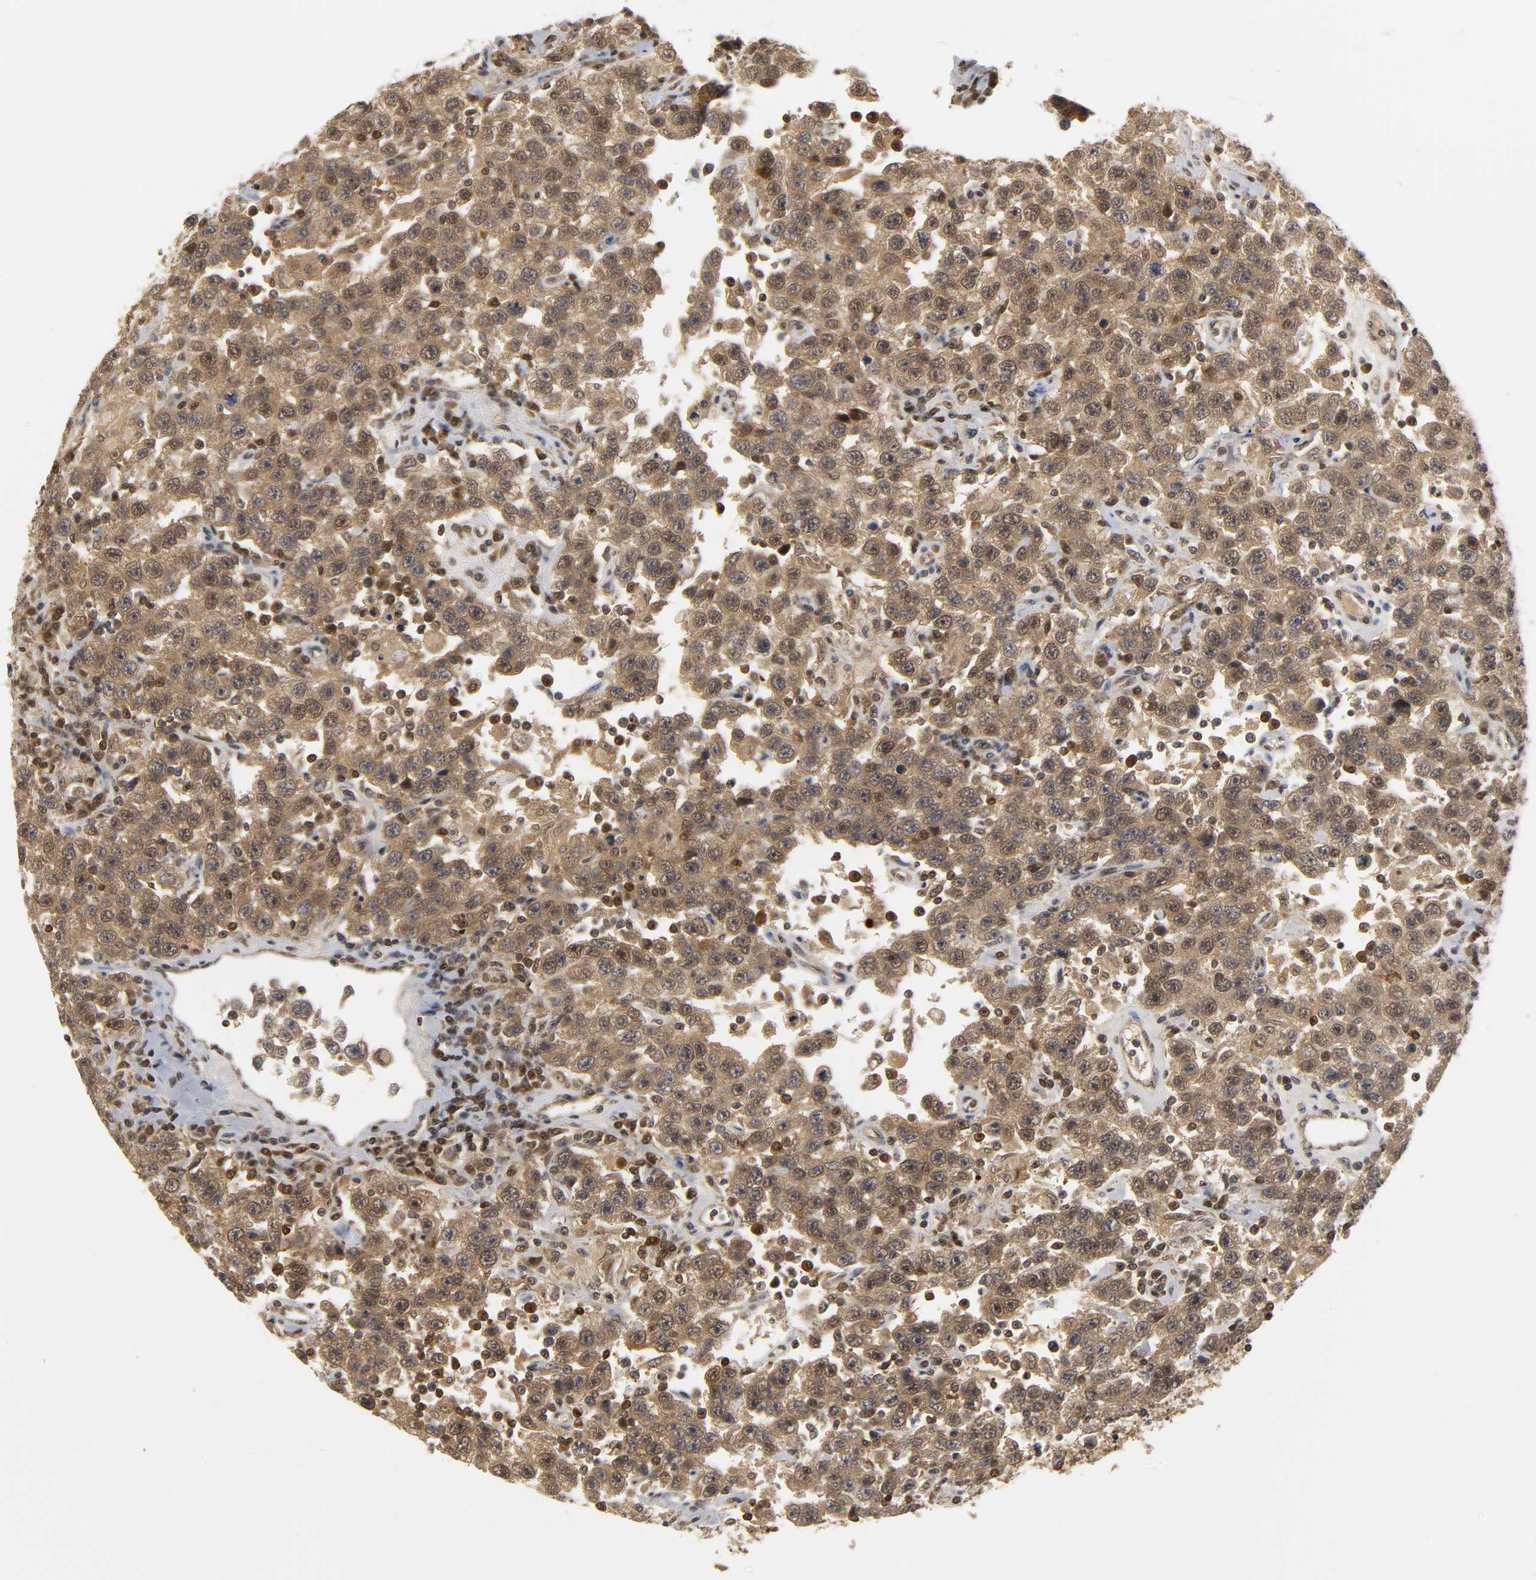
{"staining": {"intensity": "moderate", "quantity": ">75%", "location": "cytoplasmic/membranous,nuclear"}, "tissue": "testis cancer", "cell_type": "Tumor cells", "image_type": "cancer", "snomed": [{"axis": "morphology", "description": "Seminoma, NOS"}, {"axis": "topography", "description": "Testis"}], "caption": "A histopathology image of testis seminoma stained for a protein exhibits moderate cytoplasmic/membranous and nuclear brown staining in tumor cells.", "gene": "PARK7", "patient": {"sex": "male", "age": 41}}